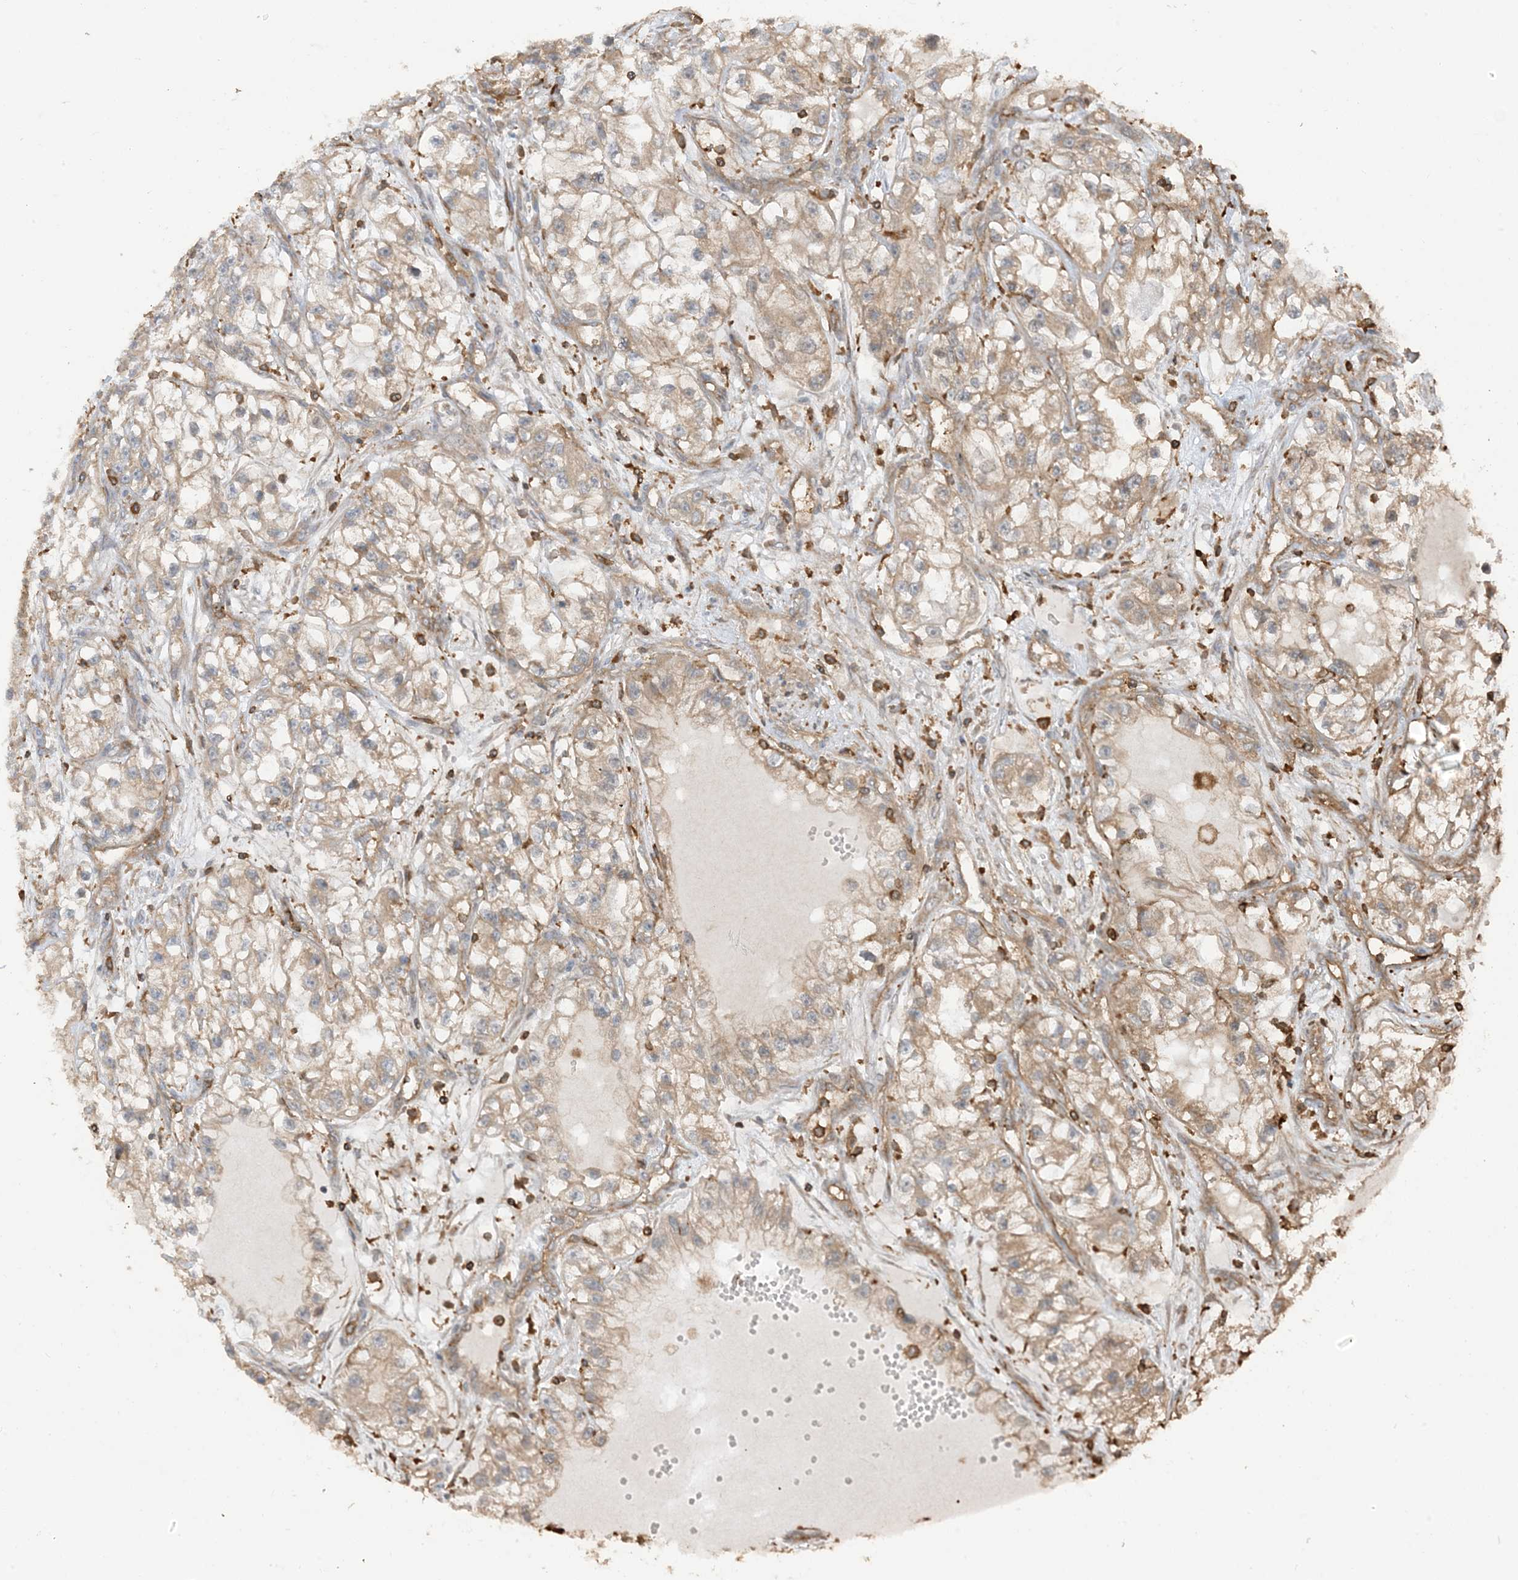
{"staining": {"intensity": "weak", "quantity": ">75%", "location": "cytoplasmic/membranous"}, "tissue": "renal cancer", "cell_type": "Tumor cells", "image_type": "cancer", "snomed": [{"axis": "morphology", "description": "Adenocarcinoma, NOS"}, {"axis": "topography", "description": "Kidney"}], "caption": "Immunohistochemistry (DAB) staining of human renal adenocarcinoma shows weak cytoplasmic/membranous protein staining in about >75% of tumor cells.", "gene": "CAPZB", "patient": {"sex": "female", "age": 57}}